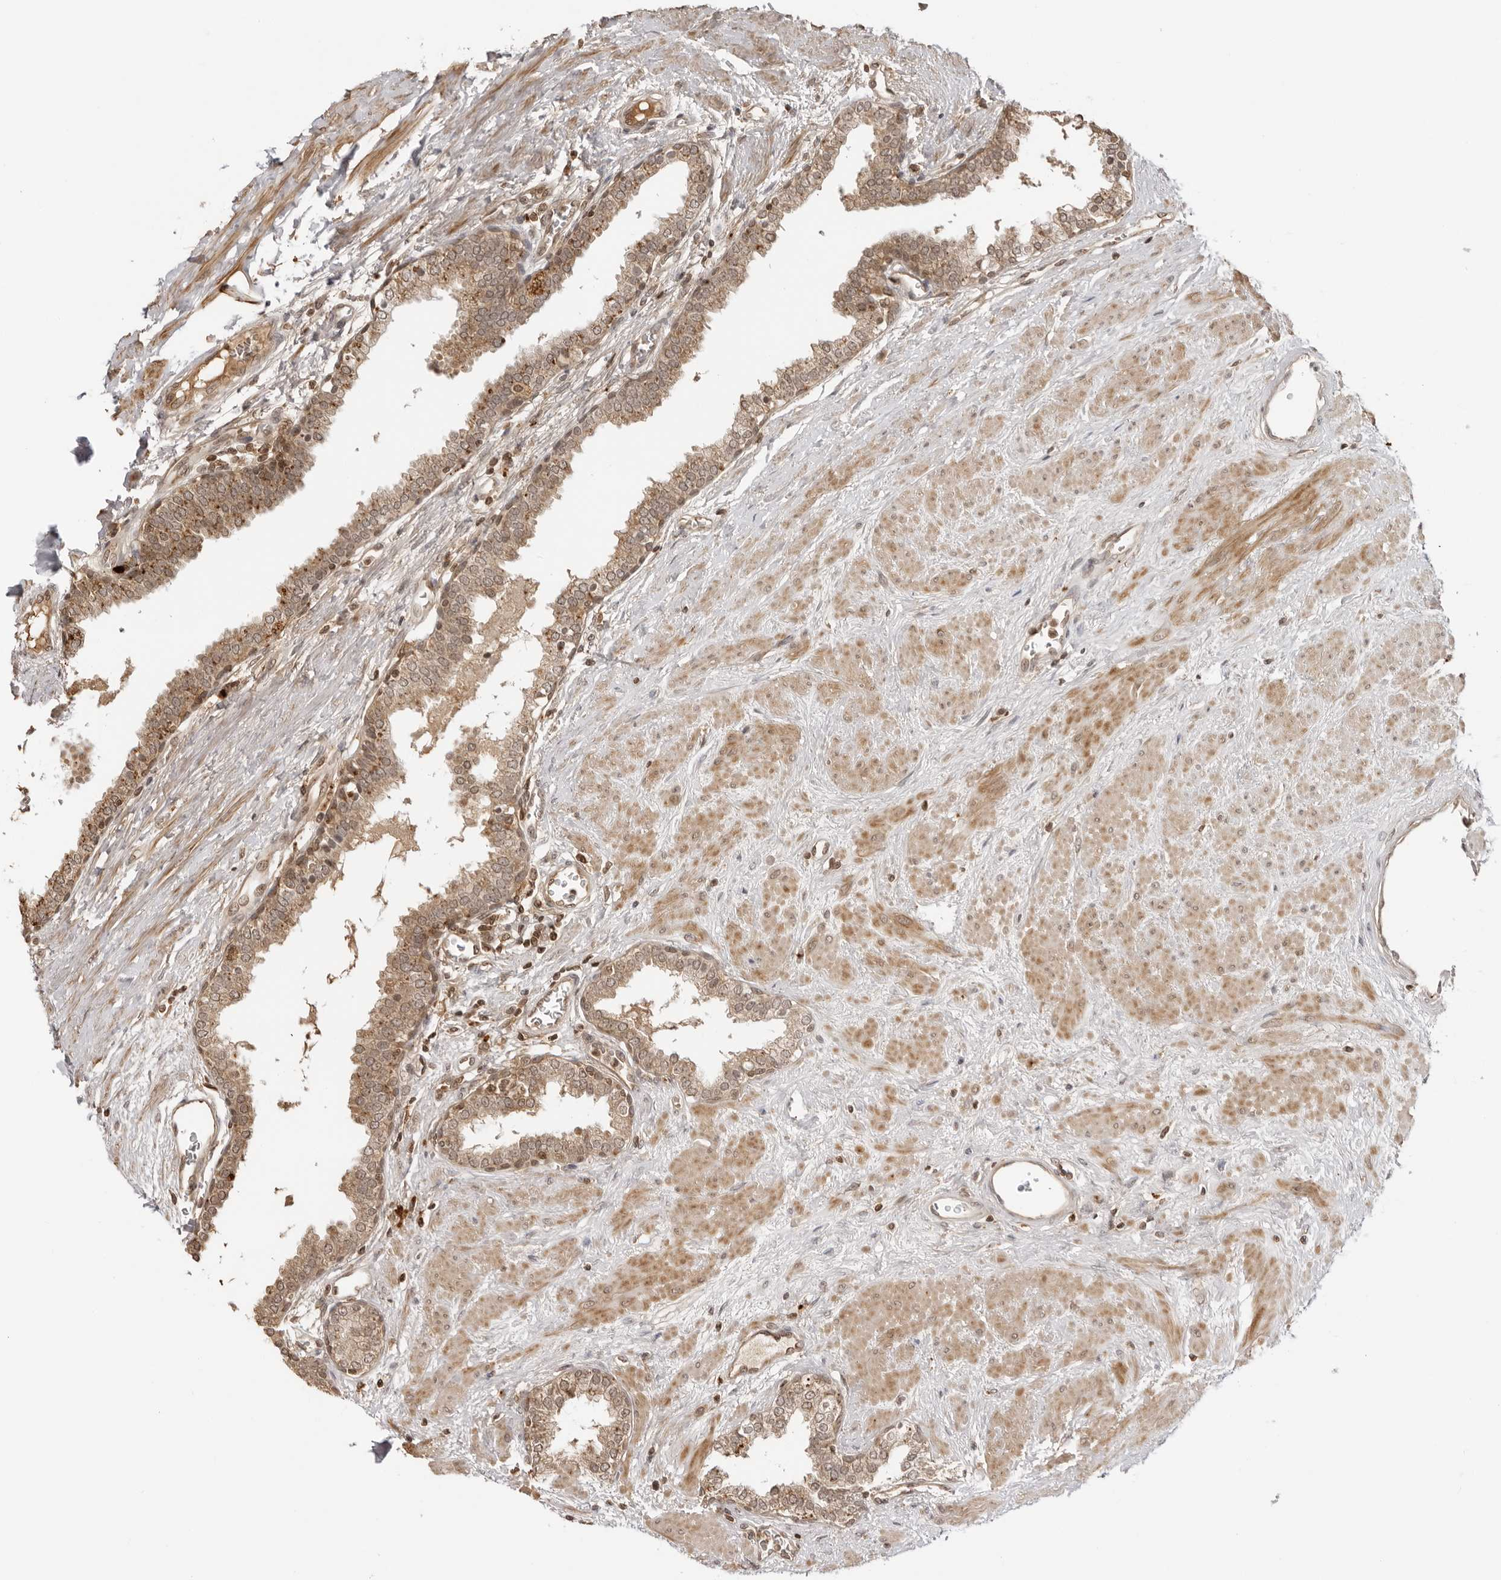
{"staining": {"intensity": "moderate", "quantity": ">75%", "location": "cytoplasmic/membranous,nuclear"}, "tissue": "prostate", "cell_type": "Glandular cells", "image_type": "normal", "snomed": [{"axis": "morphology", "description": "Normal tissue, NOS"}, {"axis": "topography", "description": "Prostate"}], "caption": "A medium amount of moderate cytoplasmic/membranous,nuclear positivity is present in about >75% of glandular cells in normal prostate.", "gene": "IKBKE", "patient": {"sex": "male", "age": 51}}